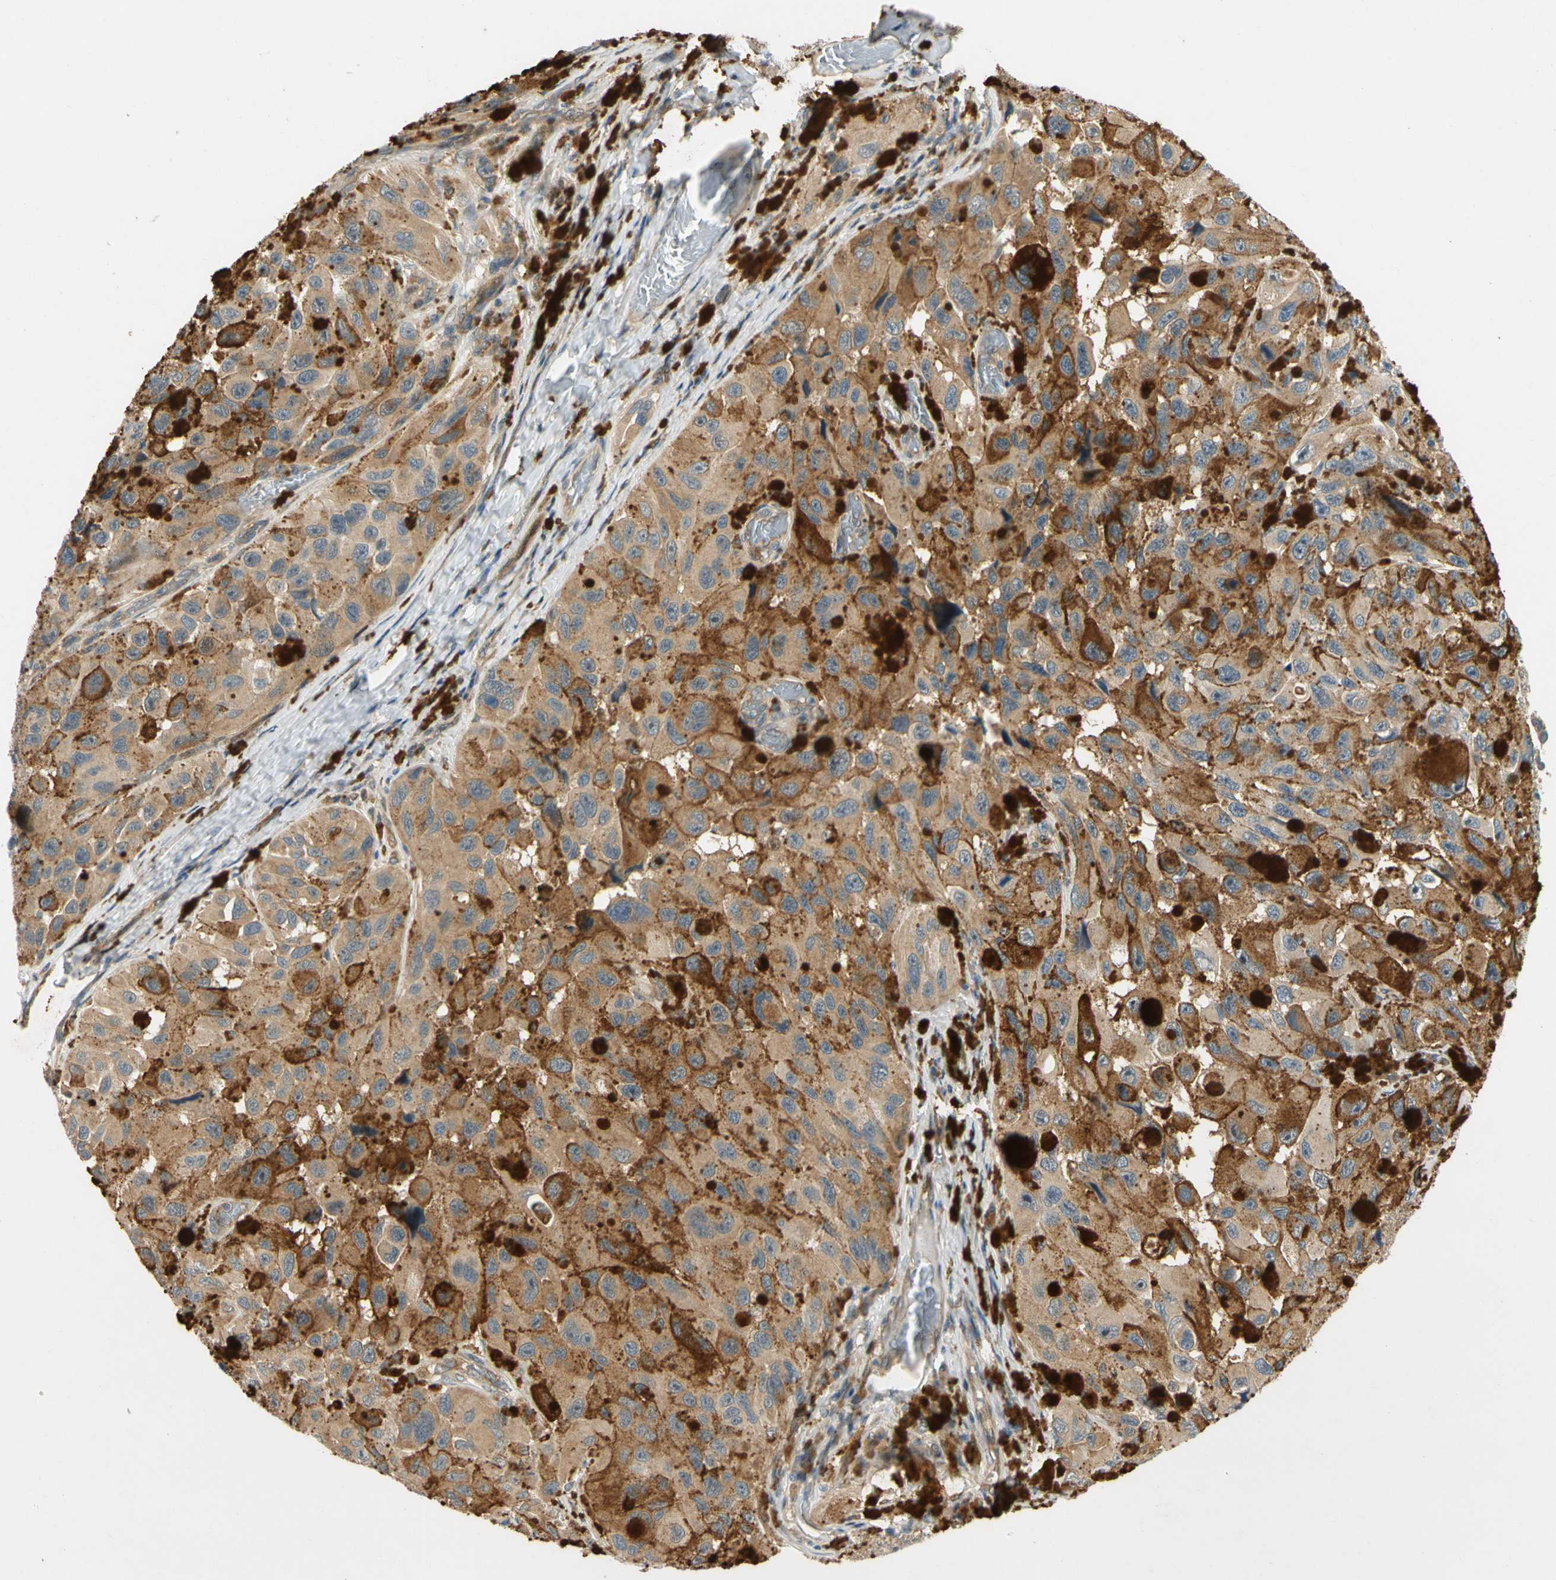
{"staining": {"intensity": "moderate", "quantity": ">75%", "location": "cytoplasmic/membranous"}, "tissue": "melanoma", "cell_type": "Tumor cells", "image_type": "cancer", "snomed": [{"axis": "morphology", "description": "Malignant melanoma, NOS"}, {"axis": "topography", "description": "Skin"}], "caption": "This image displays immunohistochemistry (IHC) staining of melanoma, with medium moderate cytoplasmic/membranous staining in approximately >75% of tumor cells.", "gene": "GATD1", "patient": {"sex": "female", "age": 73}}